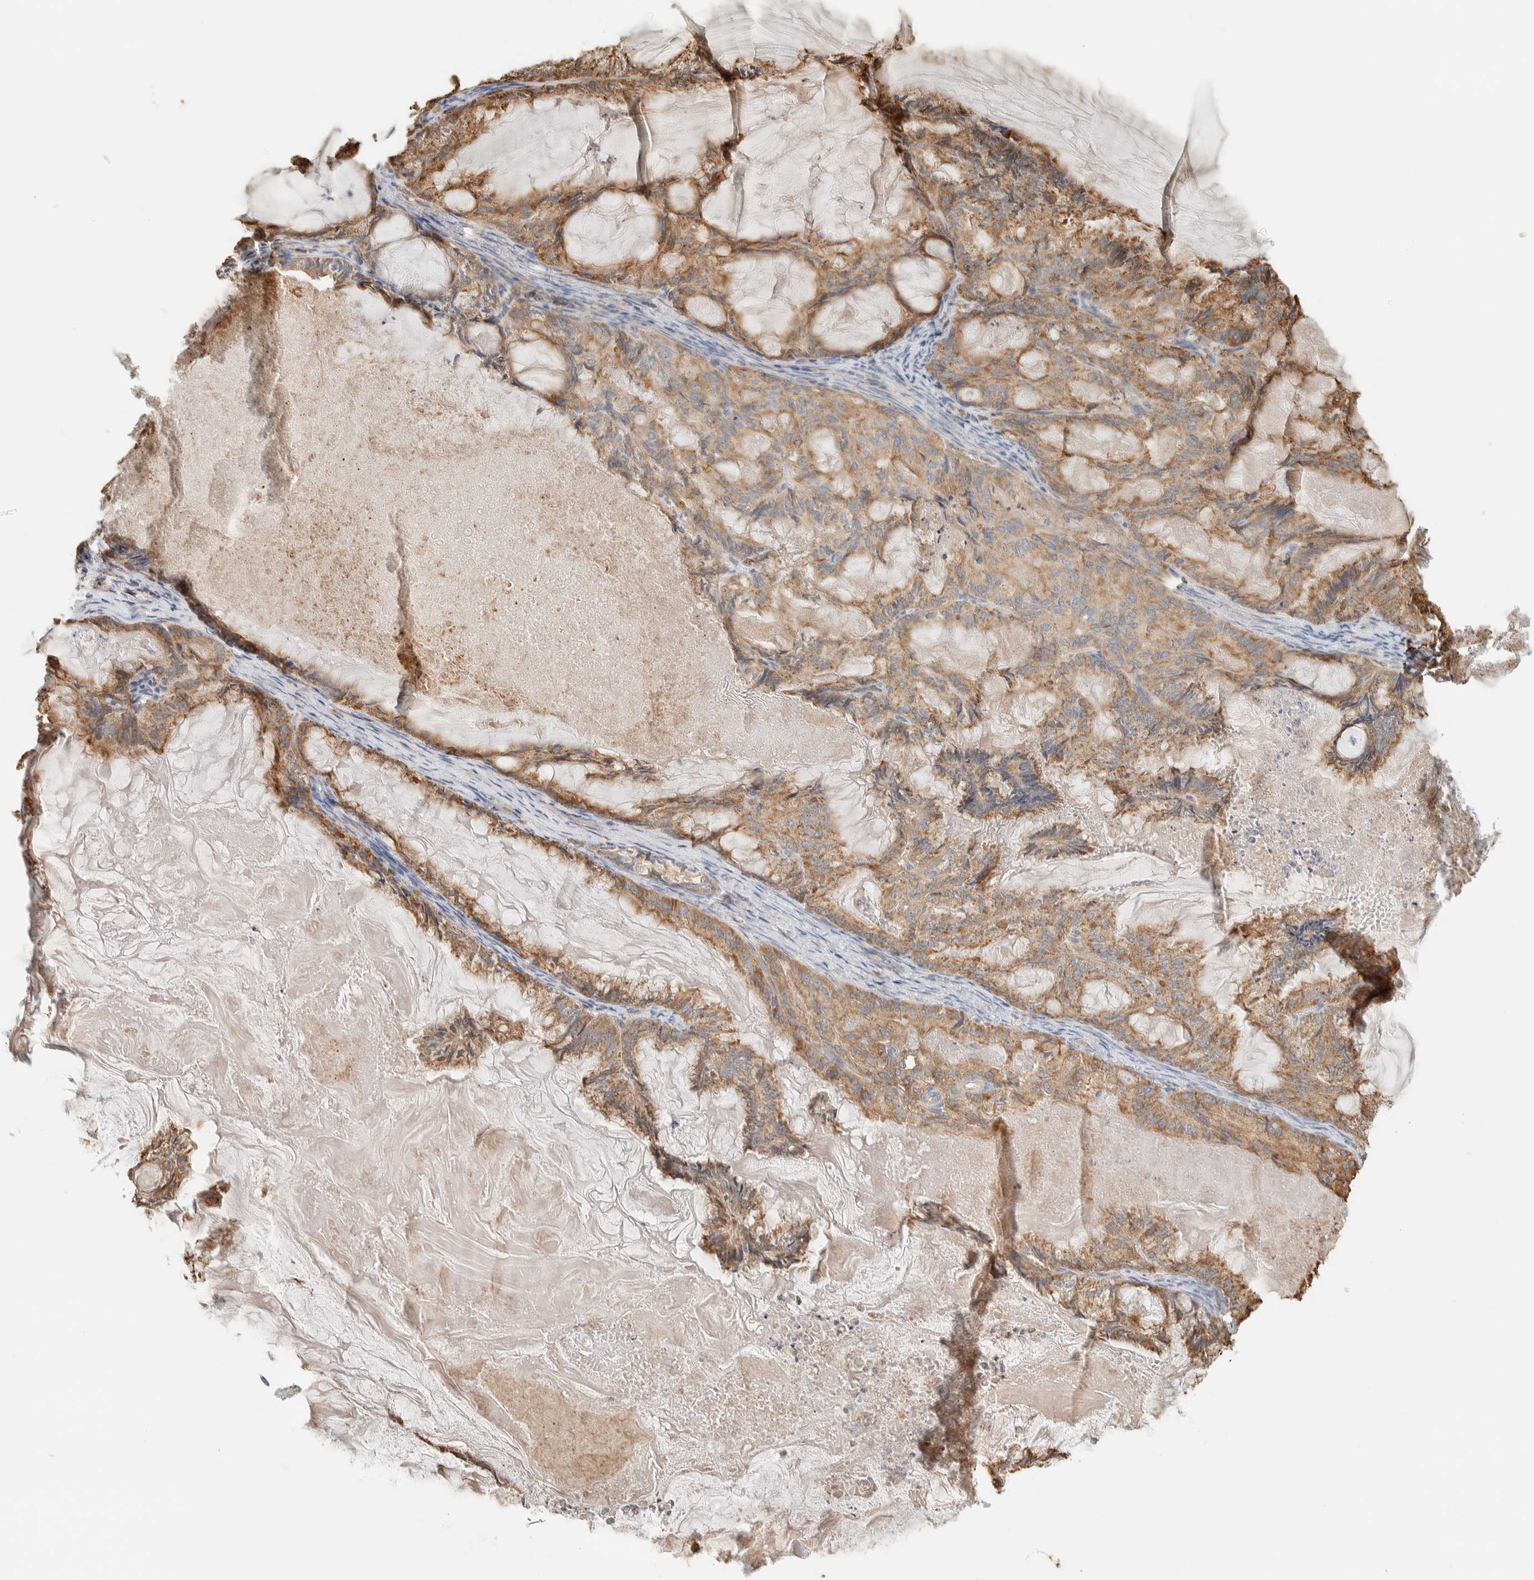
{"staining": {"intensity": "moderate", "quantity": ">75%", "location": "cytoplasmic/membranous"}, "tissue": "endometrial cancer", "cell_type": "Tumor cells", "image_type": "cancer", "snomed": [{"axis": "morphology", "description": "Adenocarcinoma, NOS"}, {"axis": "topography", "description": "Endometrium"}], "caption": "The histopathology image shows a brown stain indicating the presence of a protein in the cytoplasmic/membranous of tumor cells in endometrial adenocarcinoma.", "gene": "RAB11FIP1", "patient": {"sex": "female", "age": 86}}